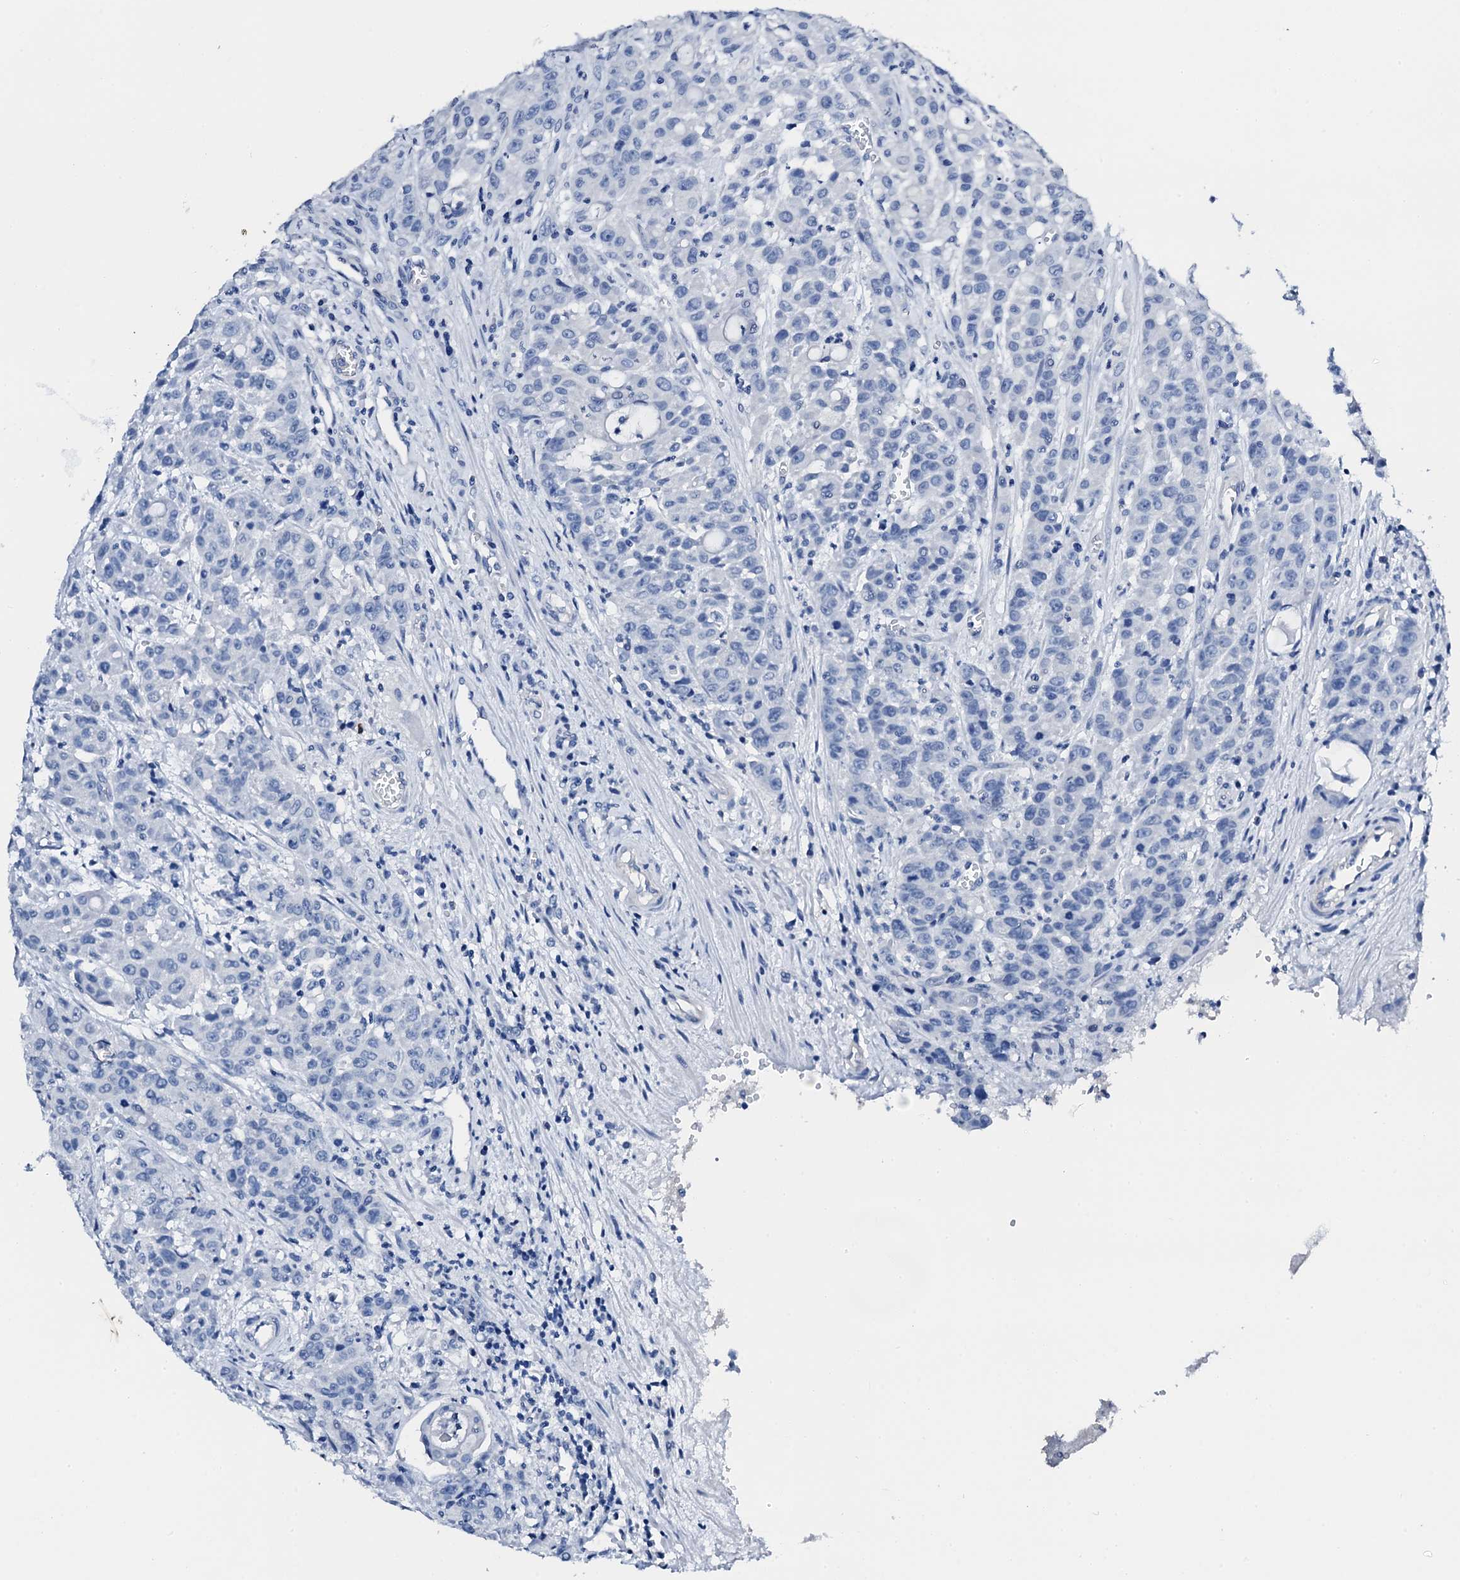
{"staining": {"intensity": "negative", "quantity": "none", "location": "none"}, "tissue": "colorectal cancer", "cell_type": "Tumor cells", "image_type": "cancer", "snomed": [{"axis": "morphology", "description": "Adenocarcinoma, NOS"}, {"axis": "topography", "description": "Colon"}], "caption": "There is no significant expression in tumor cells of adenocarcinoma (colorectal).", "gene": "PTH", "patient": {"sex": "male", "age": 62}}